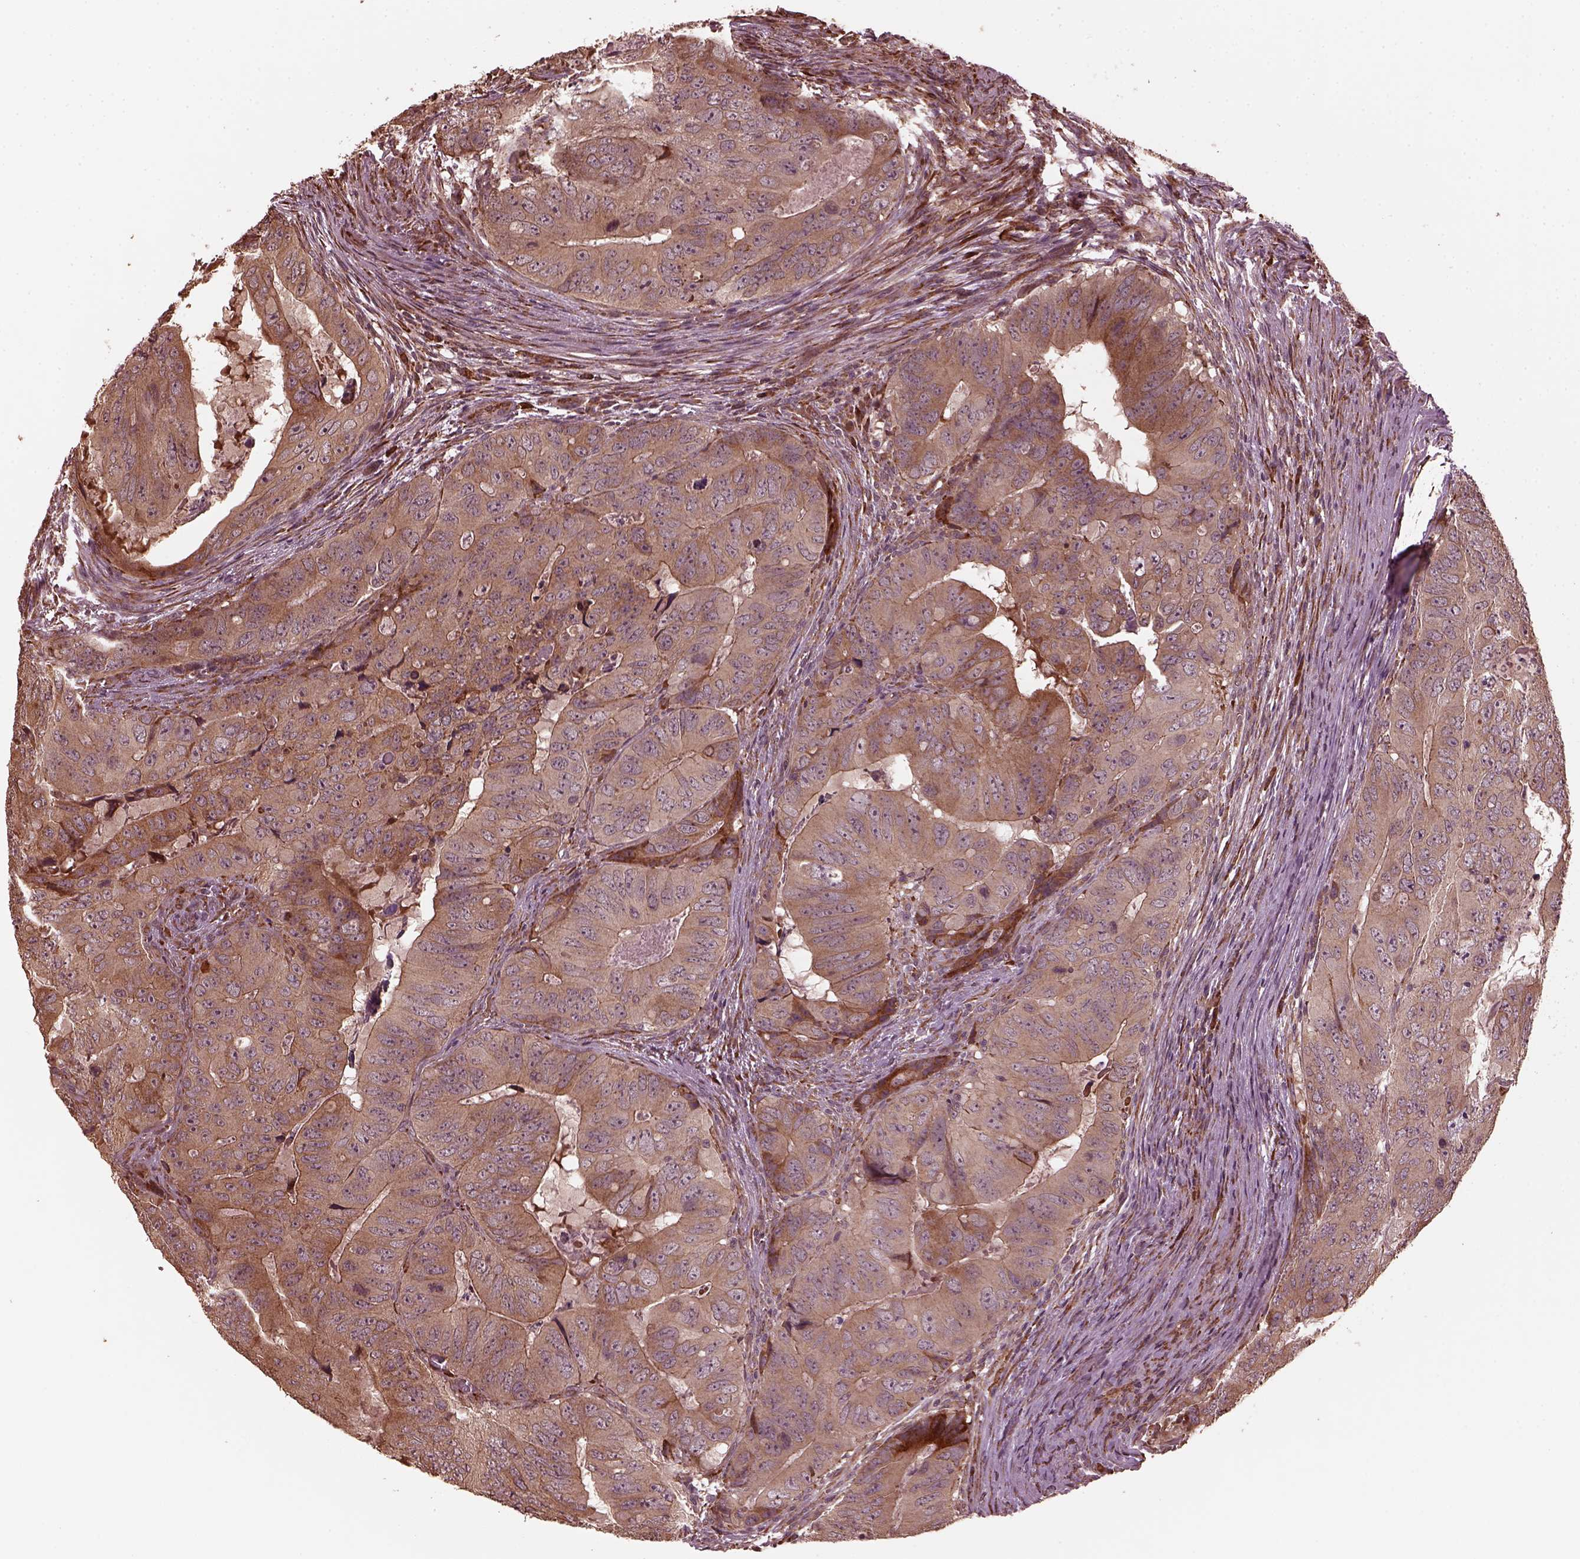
{"staining": {"intensity": "weak", "quantity": ">75%", "location": "cytoplasmic/membranous"}, "tissue": "colorectal cancer", "cell_type": "Tumor cells", "image_type": "cancer", "snomed": [{"axis": "morphology", "description": "Adenocarcinoma, NOS"}, {"axis": "topography", "description": "Colon"}], "caption": "Brown immunohistochemical staining in colorectal cancer reveals weak cytoplasmic/membranous expression in about >75% of tumor cells.", "gene": "ZNF292", "patient": {"sex": "male", "age": 79}}